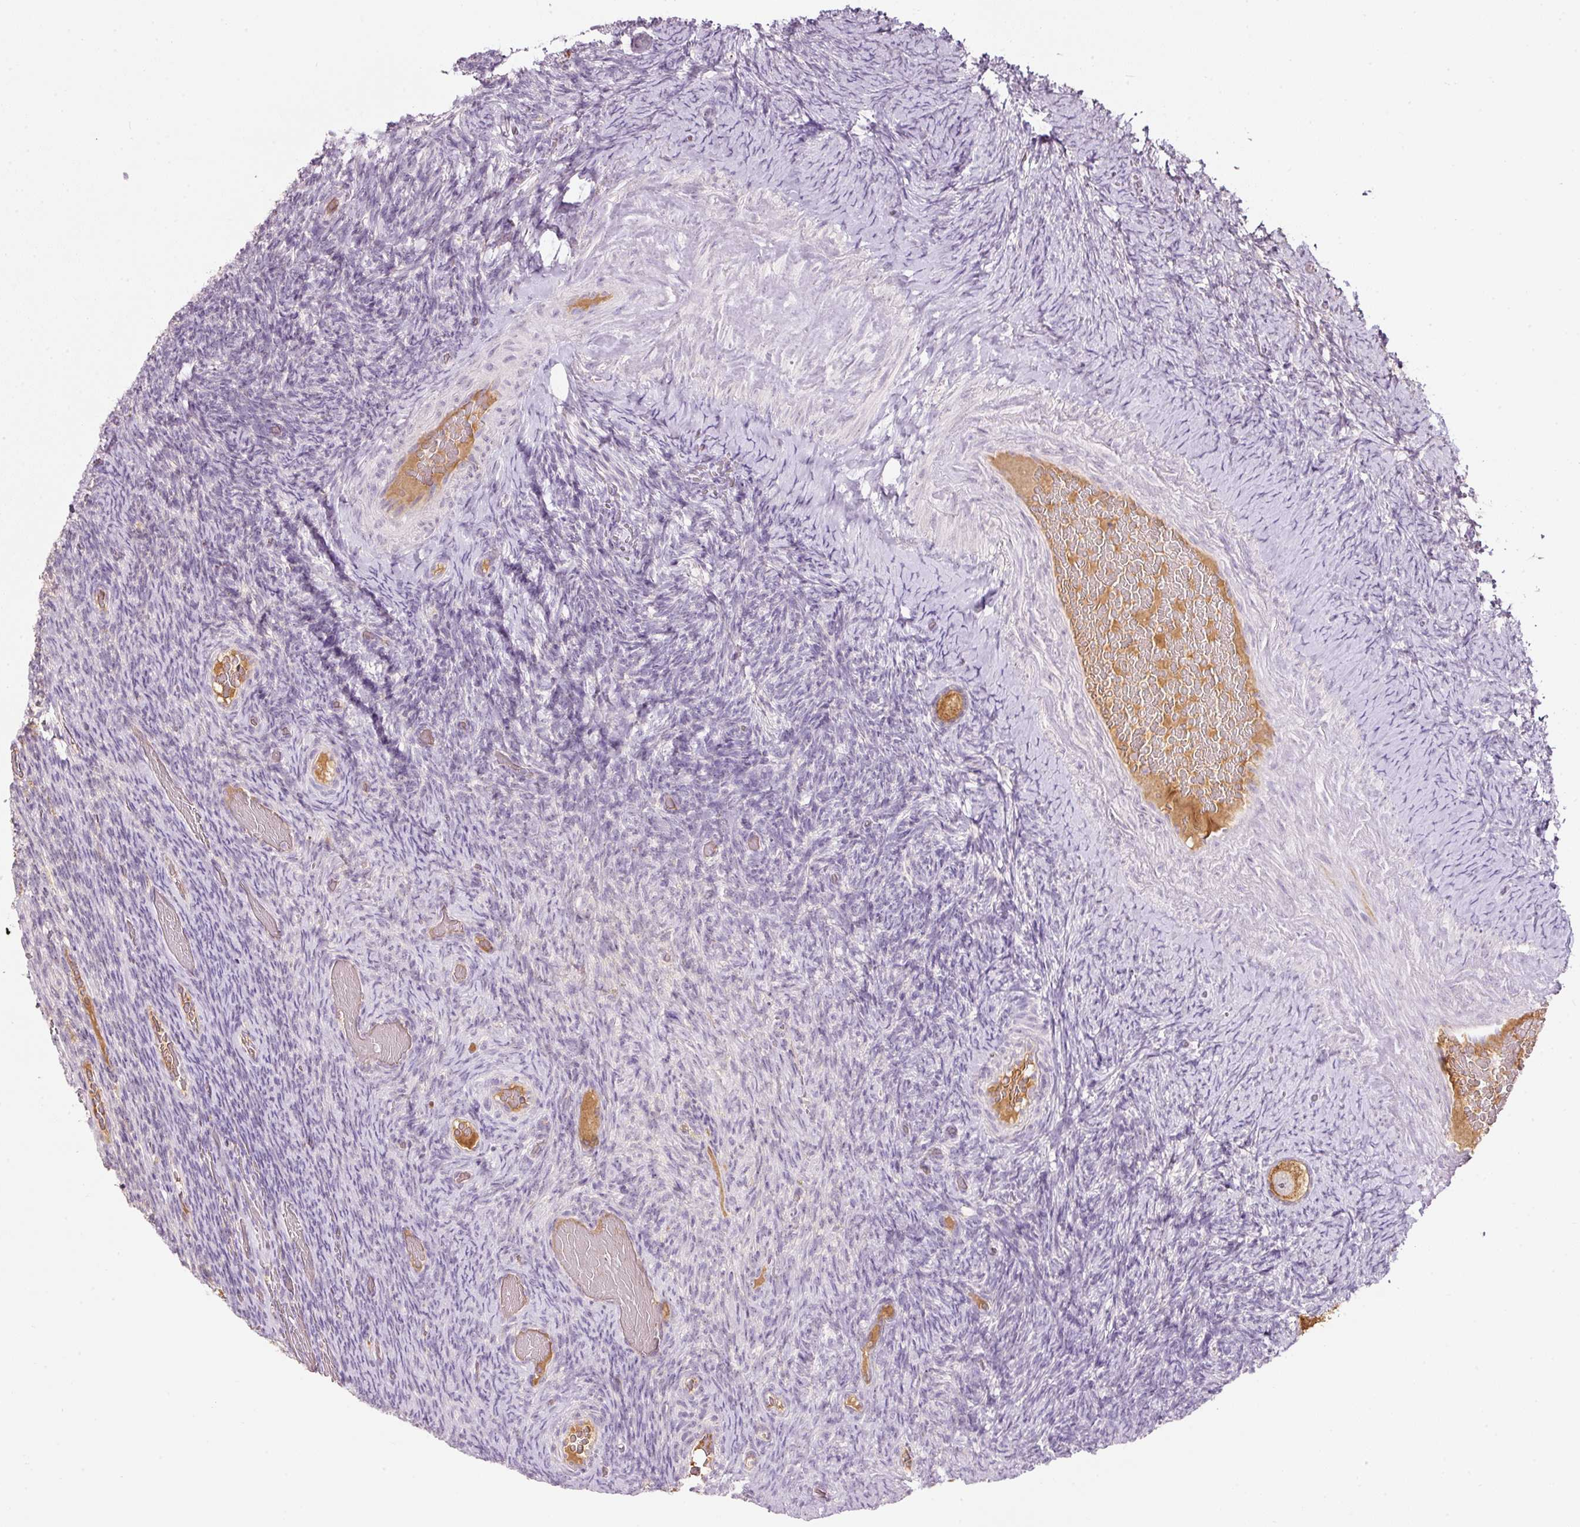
{"staining": {"intensity": "negative", "quantity": "none", "location": "none"}, "tissue": "ovary", "cell_type": "Ovarian stroma cells", "image_type": "normal", "snomed": [{"axis": "morphology", "description": "Normal tissue, NOS"}, {"axis": "topography", "description": "Ovary"}], "caption": "Protein analysis of benign ovary exhibits no significant positivity in ovarian stroma cells. The staining is performed using DAB brown chromogen with nuclei counter-stained in using hematoxylin.", "gene": "TMEM37", "patient": {"sex": "female", "age": 34}}